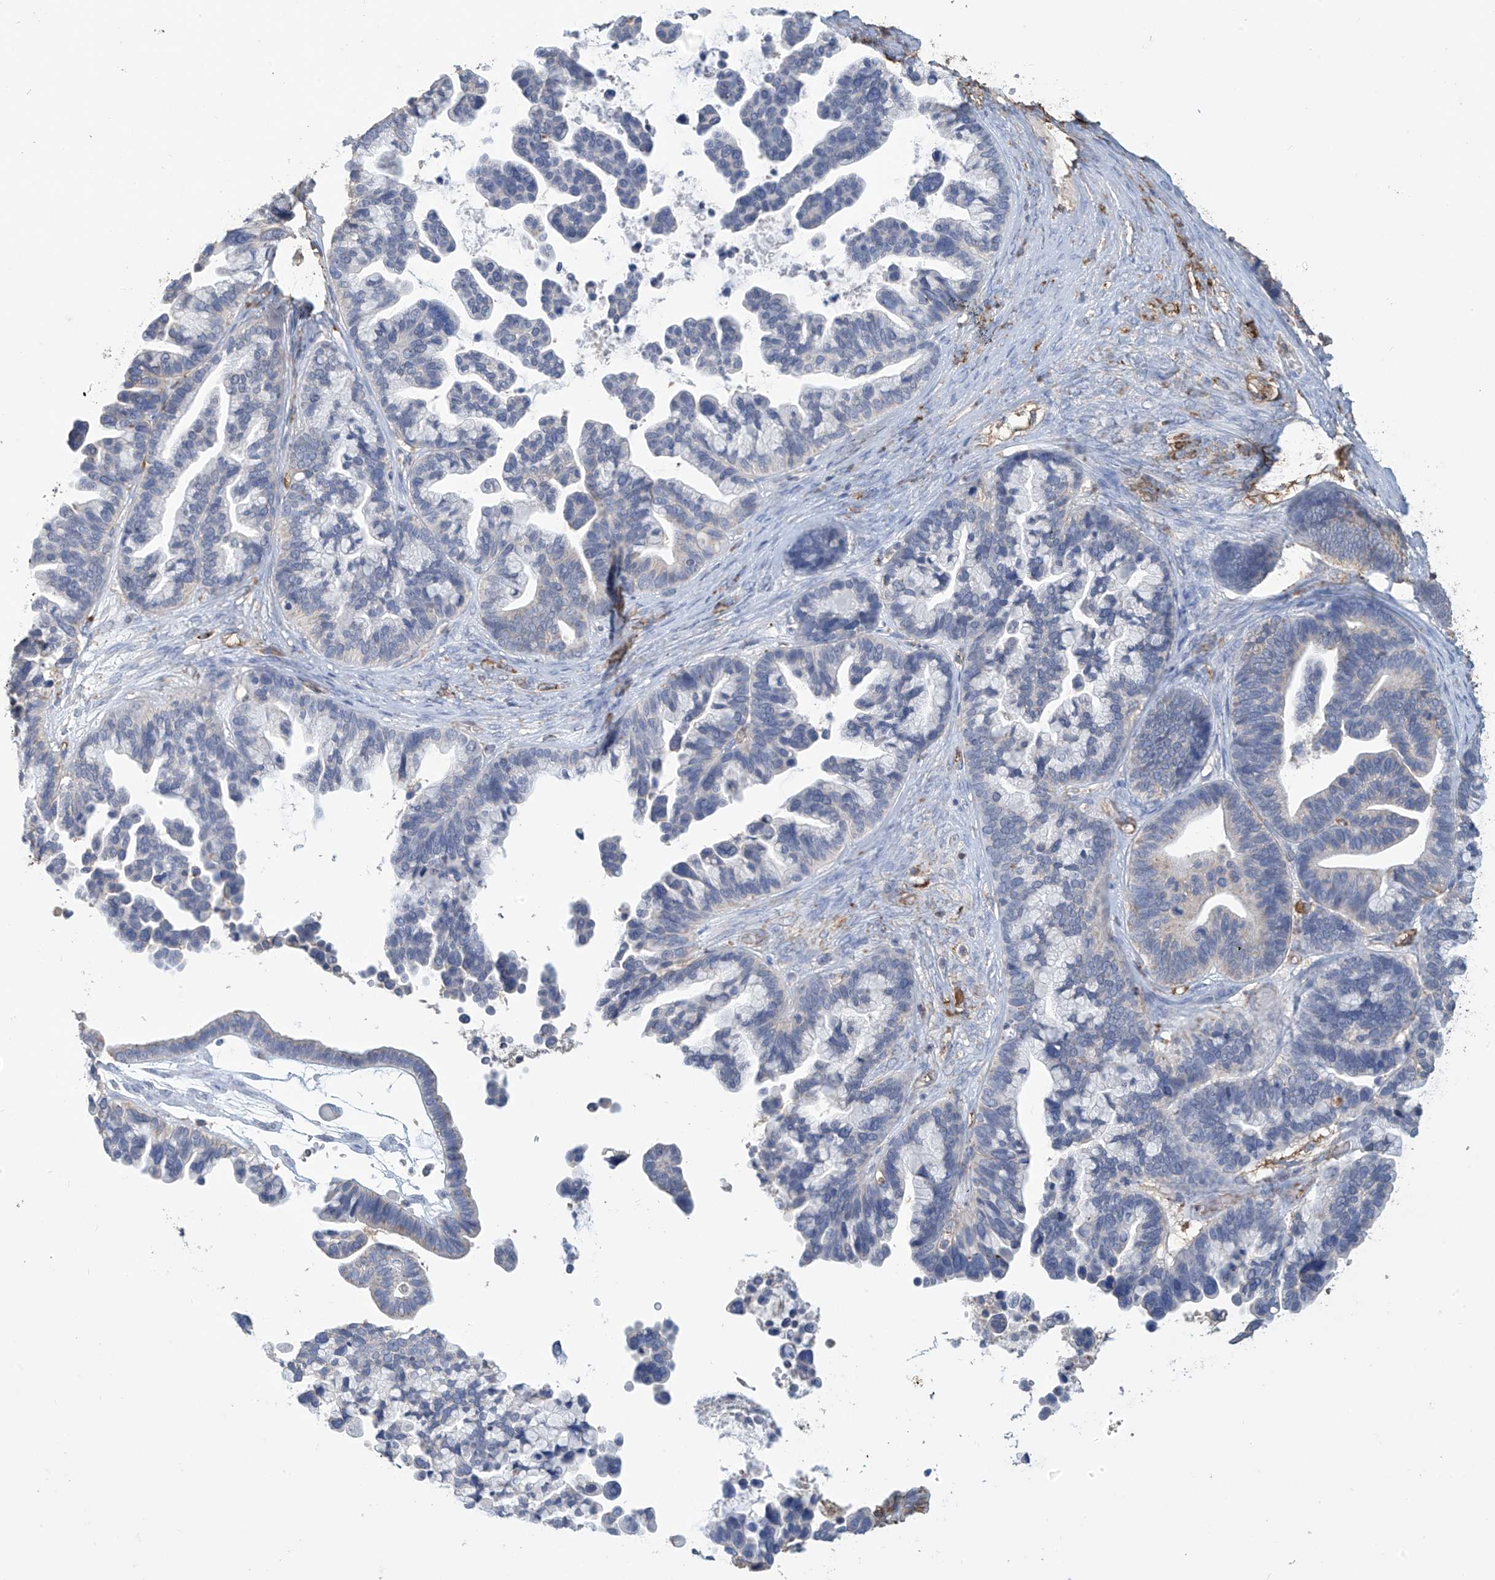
{"staining": {"intensity": "negative", "quantity": "none", "location": "none"}, "tissue": "ovarian cancer", "cell_type": "Tumor cells", "image_type": "cancer", "snomed": [{"axis": "morphology", "description": "Cystadenocarcinoma, serous, NOS"}, {"axis": "topography", "description": "Ovary"}], "caption": "Immunohistochemistry (IHC) histopathology image of neoplastic tissue: ovarian cancer stained with DAB exhibits no significant protein staining in tumor cells.", "gene": "OGT", "patient": {"sex": "female", "age": 56}}